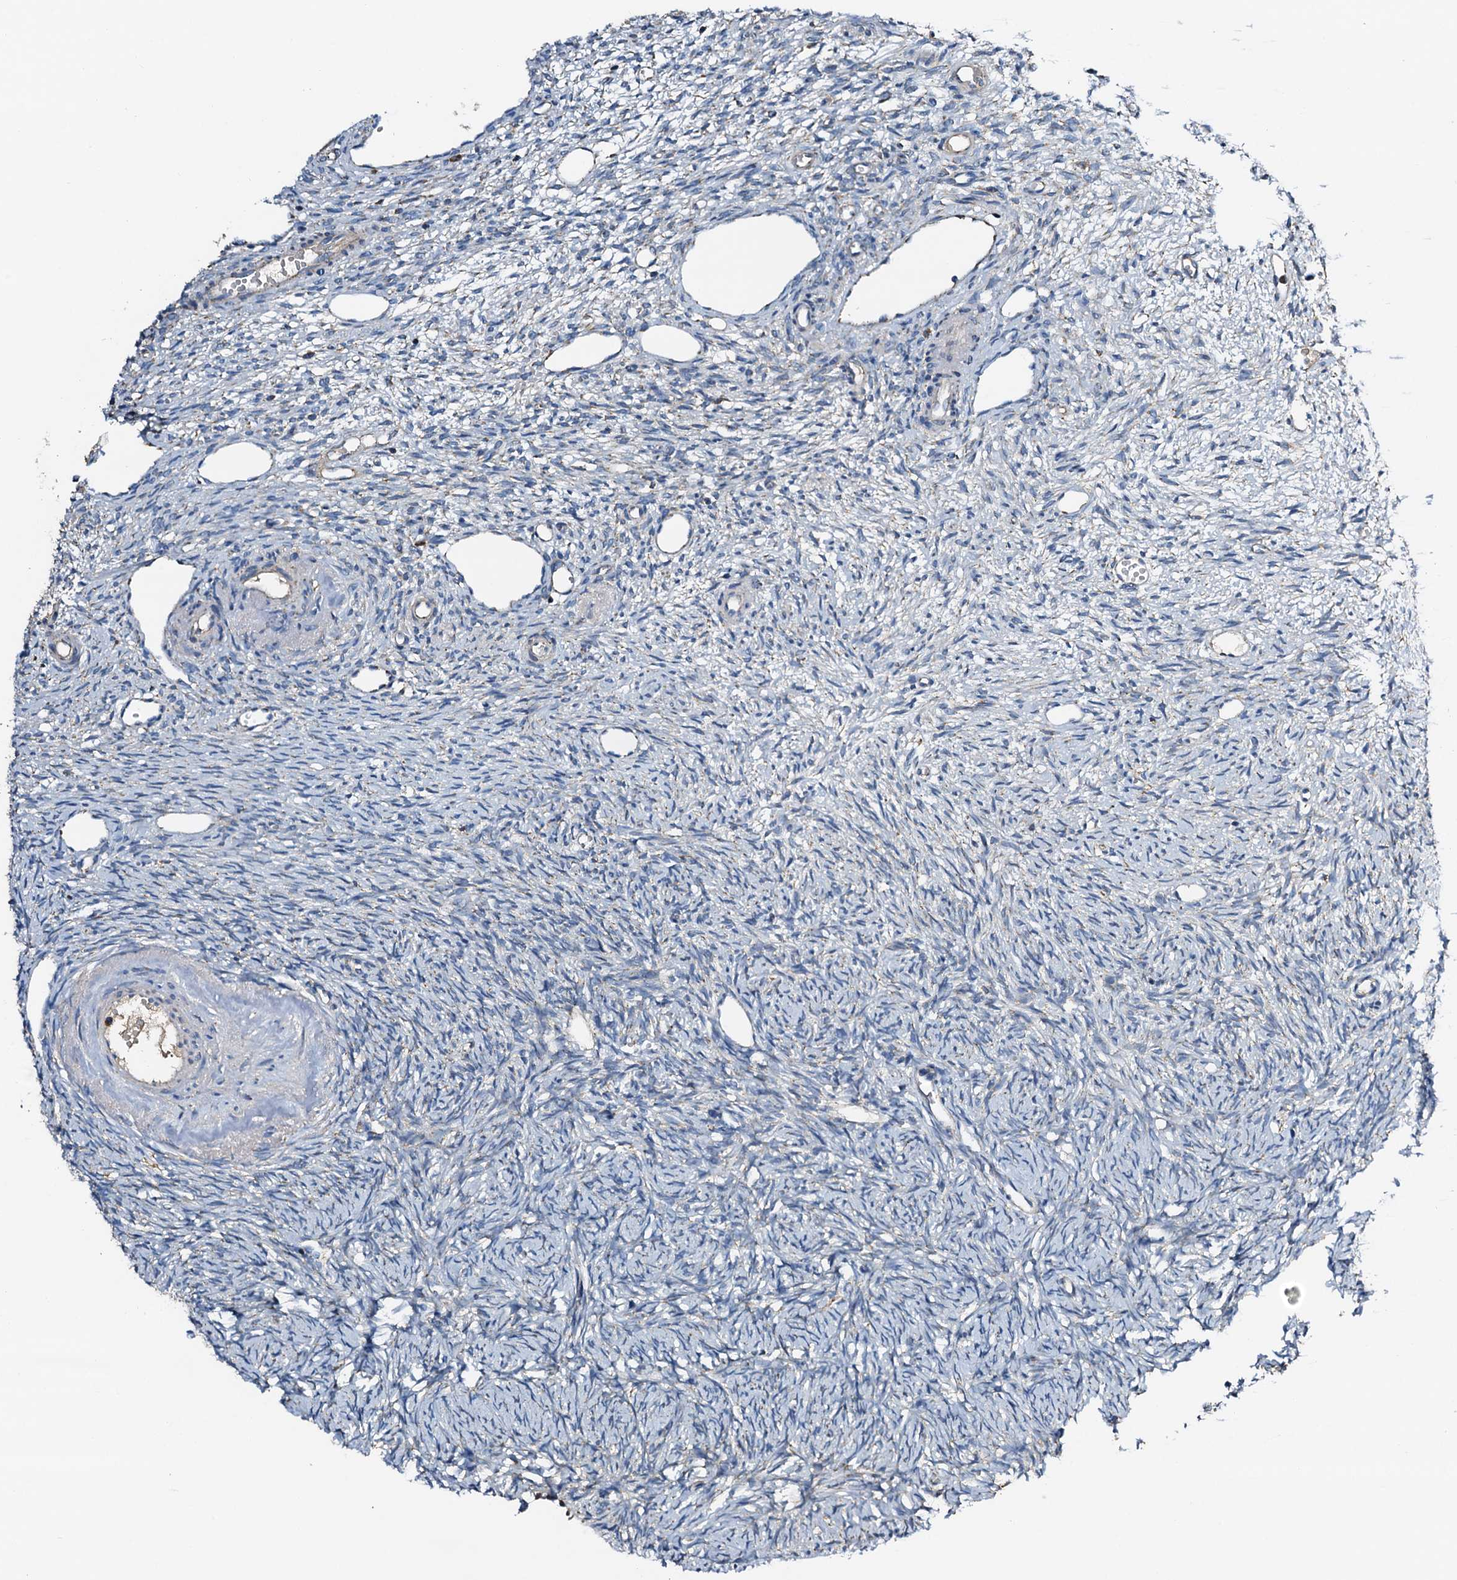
{"staining": {"intensity": "negative", "quantity": "none", "location": "none"}, "tissue": "ovary", "cell_type": "Ovarian stroma cells", "image_type": "normal", "snomed": [{"axis": "morphology", "description": "Normal tissue, NOS"}, {"axis": "topography", "description": "Ovary"}], "caption": "A histopathology image of human ovary is negative for staining in ovarian stroma cells. The staining is performed using DAB (3,3'-diaminobenzidine) brown chromogen with nuclei counter-stained in using hematoxylin.", "gene": "POC1A", "patient": {"sex": "female", "age": 51}}